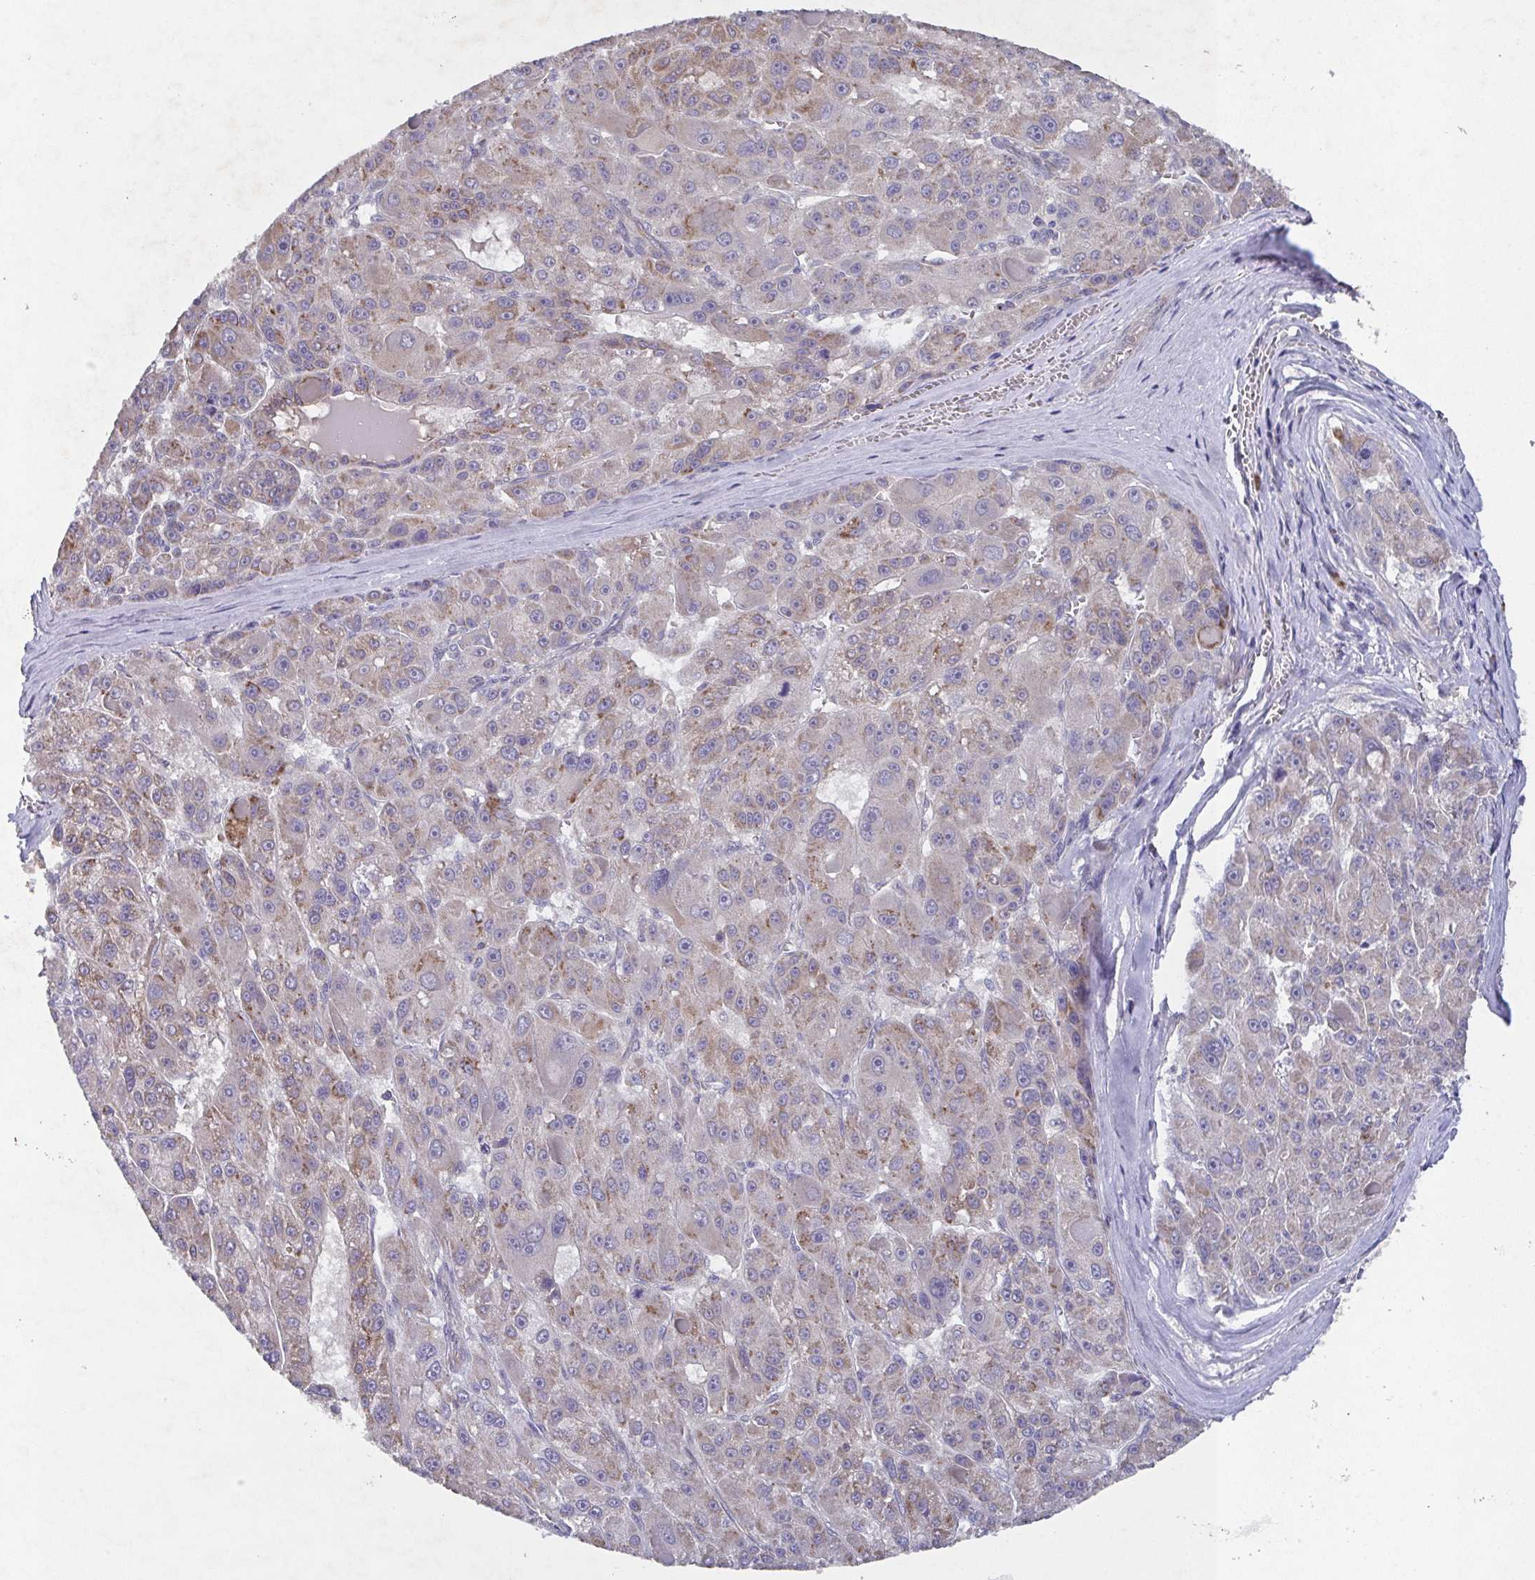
{"staining": {"intensity": "weak", "quantity": "<25%", "location": "cytoplasmic/membranous"}, "tissue": "liver cancer", "cell_type": "Tumor cells", "image_type": "cancer", "snomed": [{"axis": "morphology", "description": "Carcinoma, Hepatocellular, NOS"}, {"axis": "topography", "description": "Liver"}], "caption": "Human liver cancer (hepatocellular carcinoma) stained for a protein using immunohistochemistry exhibits no positivity in tumor cells.", "gene": "MT-ND3", "patient": {"sex": "male", "age": 76}}